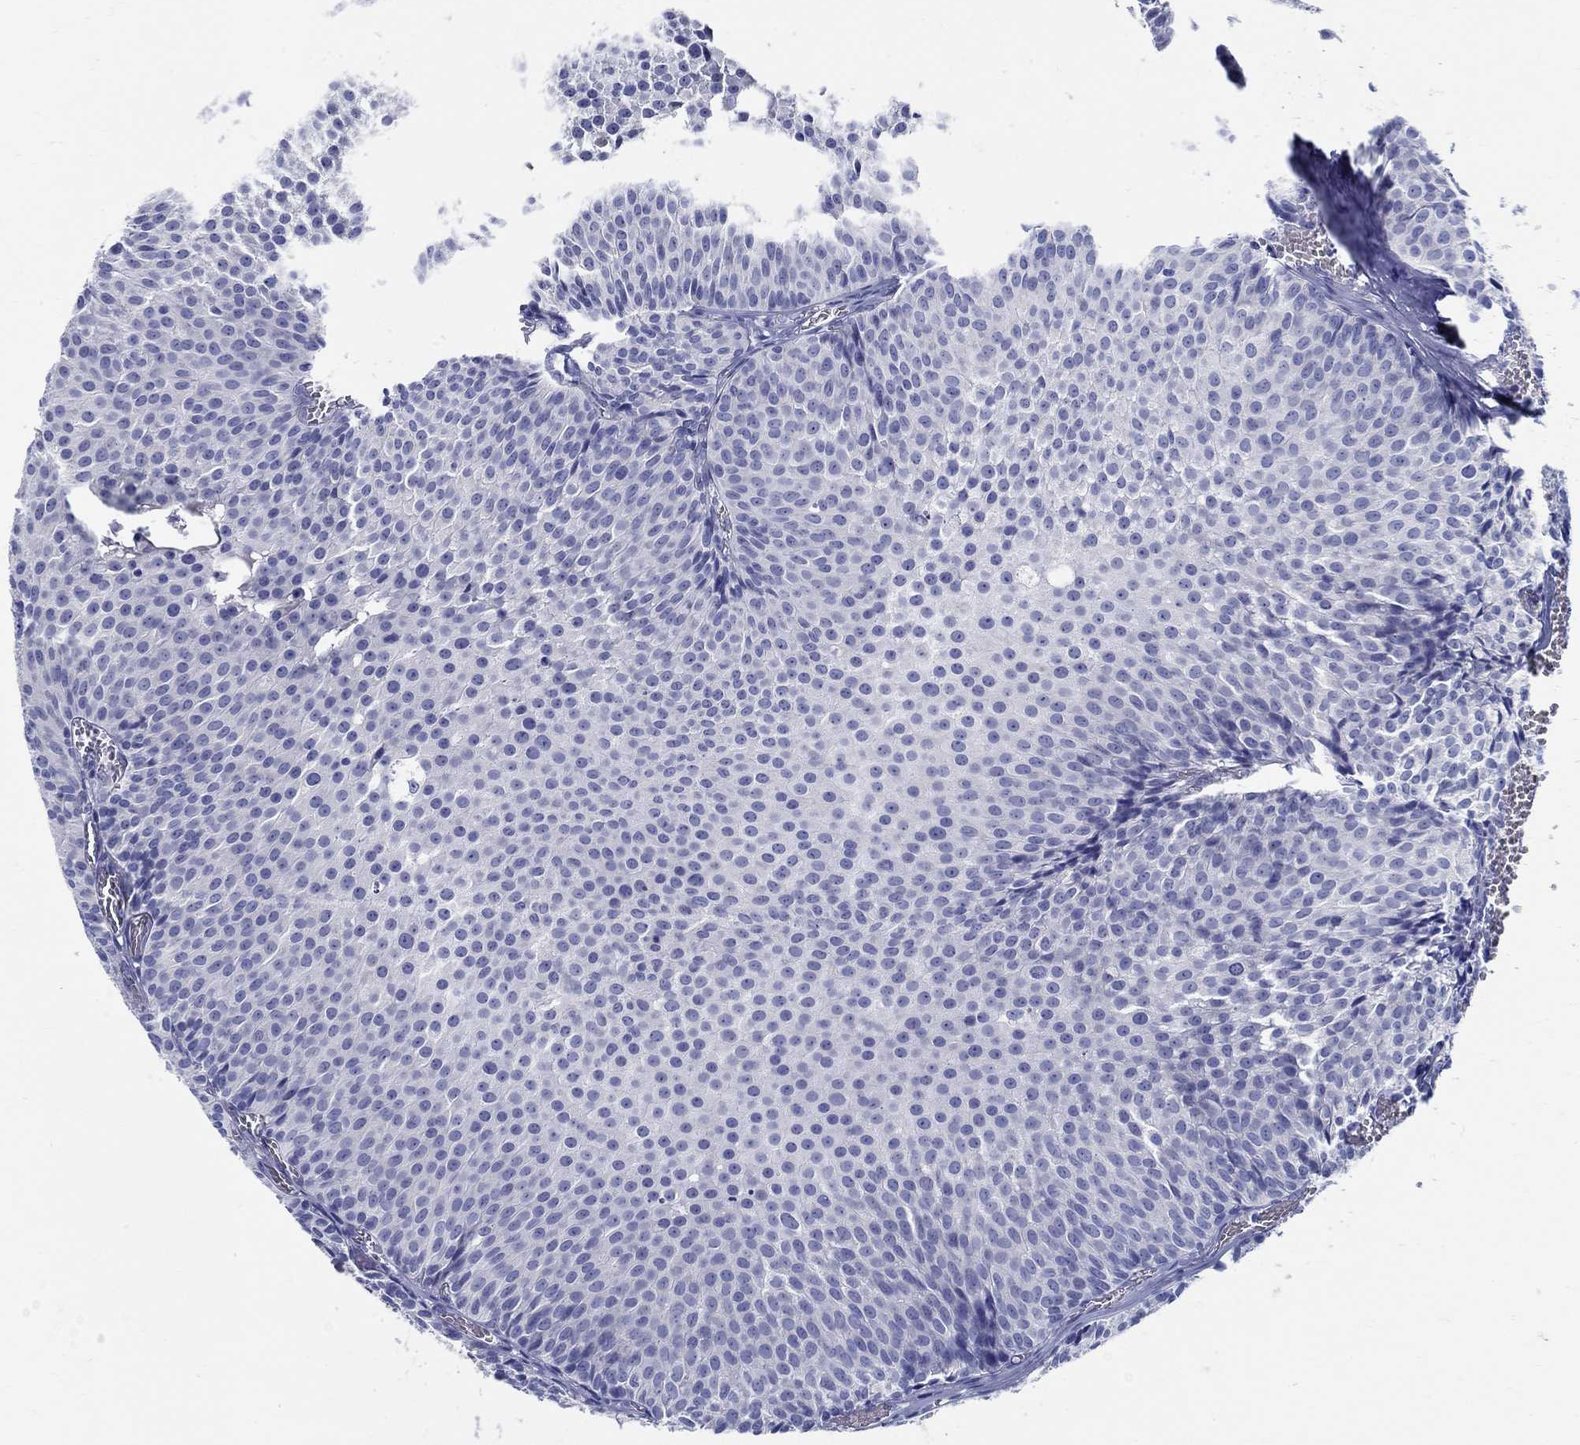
{"staining": {"intensity": "negative", "quantity": "none", "location": "none"}, "tissue": "urothelial cancer", "cell_type": "Tumor cells", "image_type": "cancer", "snomed": [{"axis": "morphology", "description": "Urothelial carcinoma, Low grade"}, {"axis": "topography", "description": "Urinary bladder"}], "caption": "Human urothelial cancer stained for a protein using immunohistochemistry shows no positivity in tumor cells.", "gene": "CRYGD", "patient": {"sex": "male", "age": 63}}